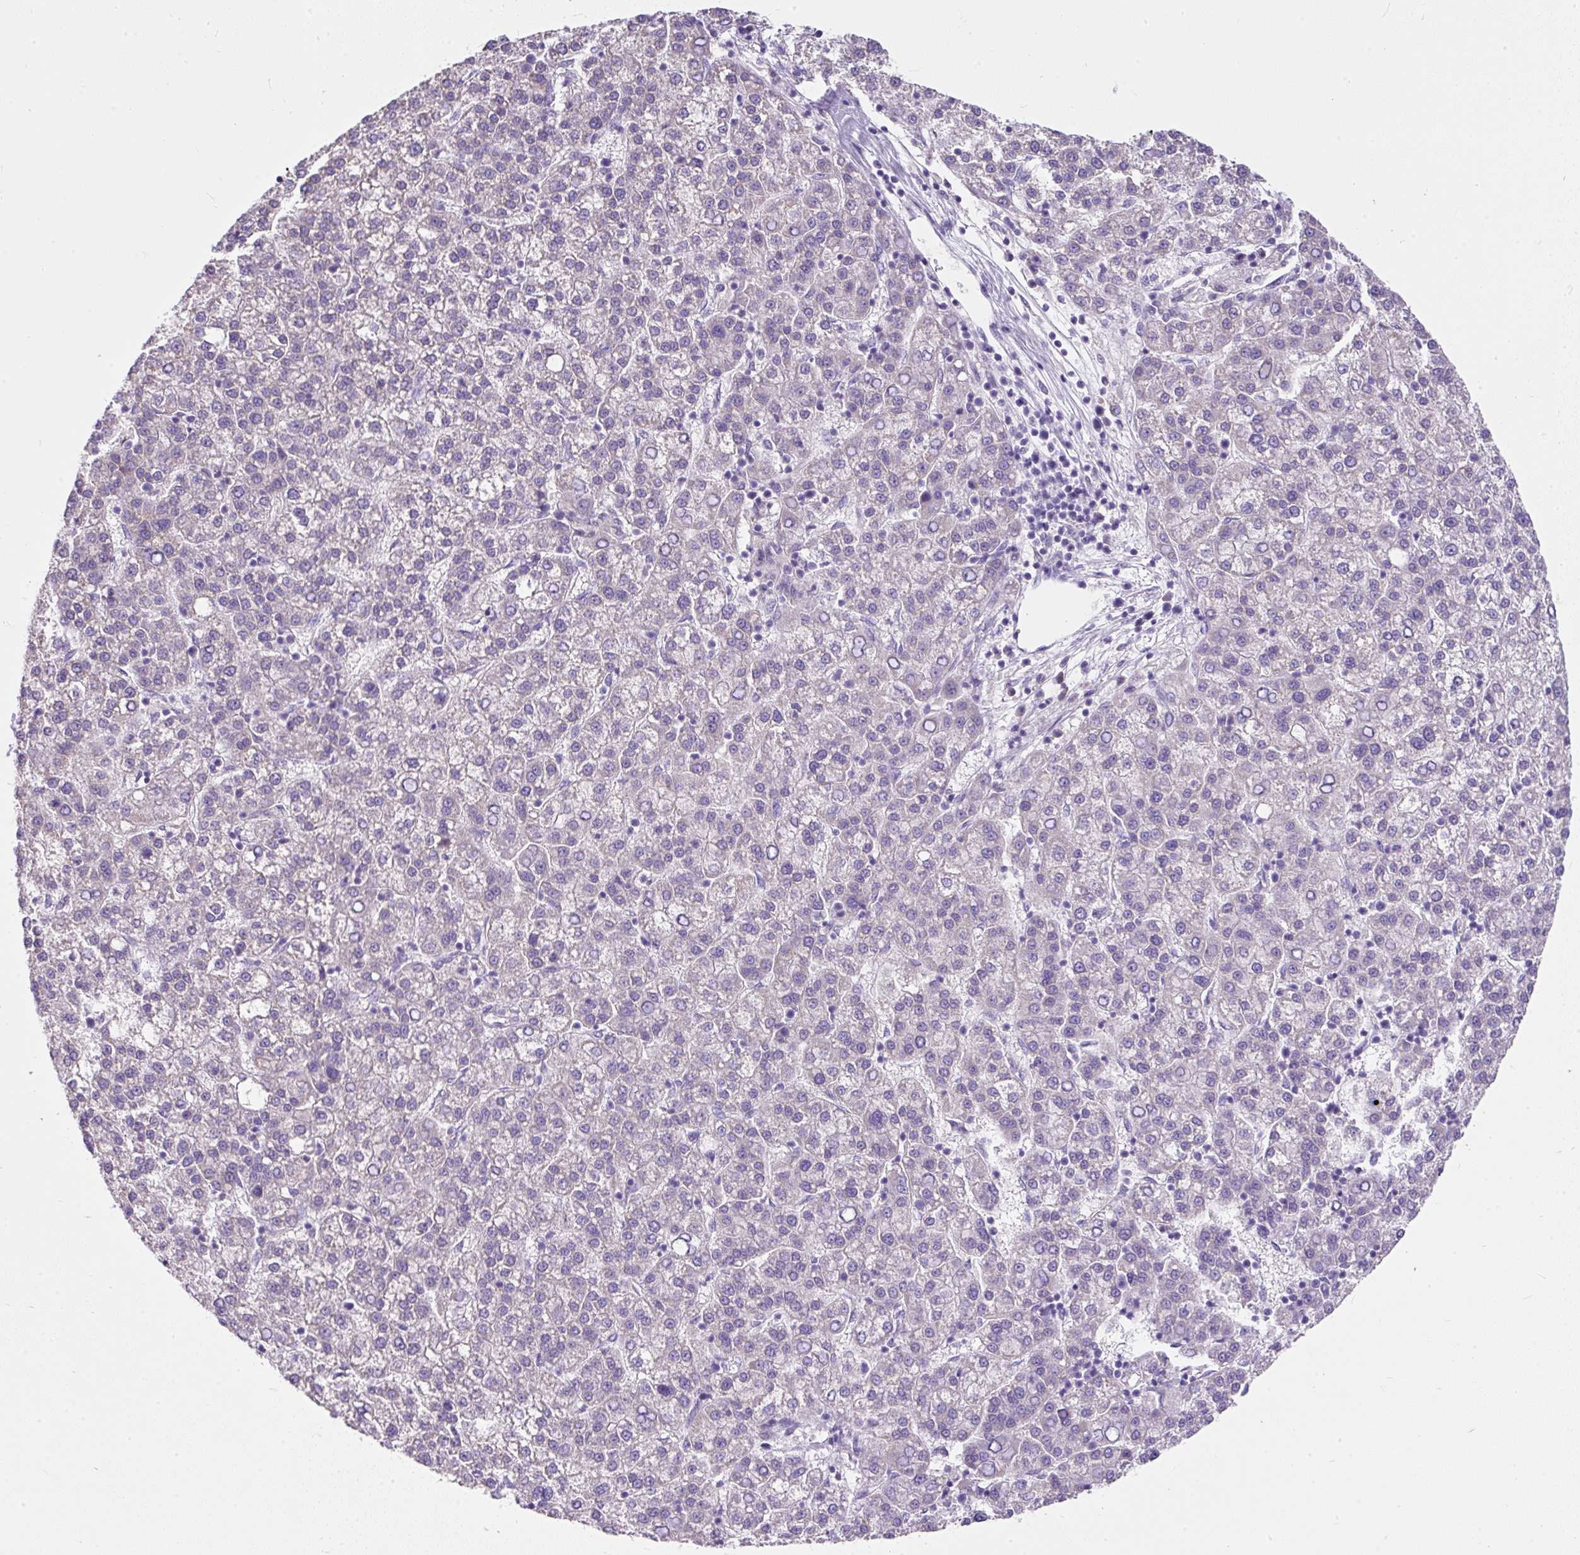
{"staining": {"intensity": "negative", "quantity": "none", "location": "none"}, "tissue": "liver cancer", "cell_type": "Tumor cells", "image_type": "cancer", "snomed": [{"axis": "morphology", "description": "Carcinoma, Hepatocellular, NOS"}, {"axis": "topography", "description": "Liver"}], "caption": "High power microscopy micrograph of an immunohistochemistry (IHC) image of hepatocellular carcinoma (liver), revealing no significant expression in tumor cells.", "gene": "SUSD5", "patient": {"sex": "female", "age": 58}}